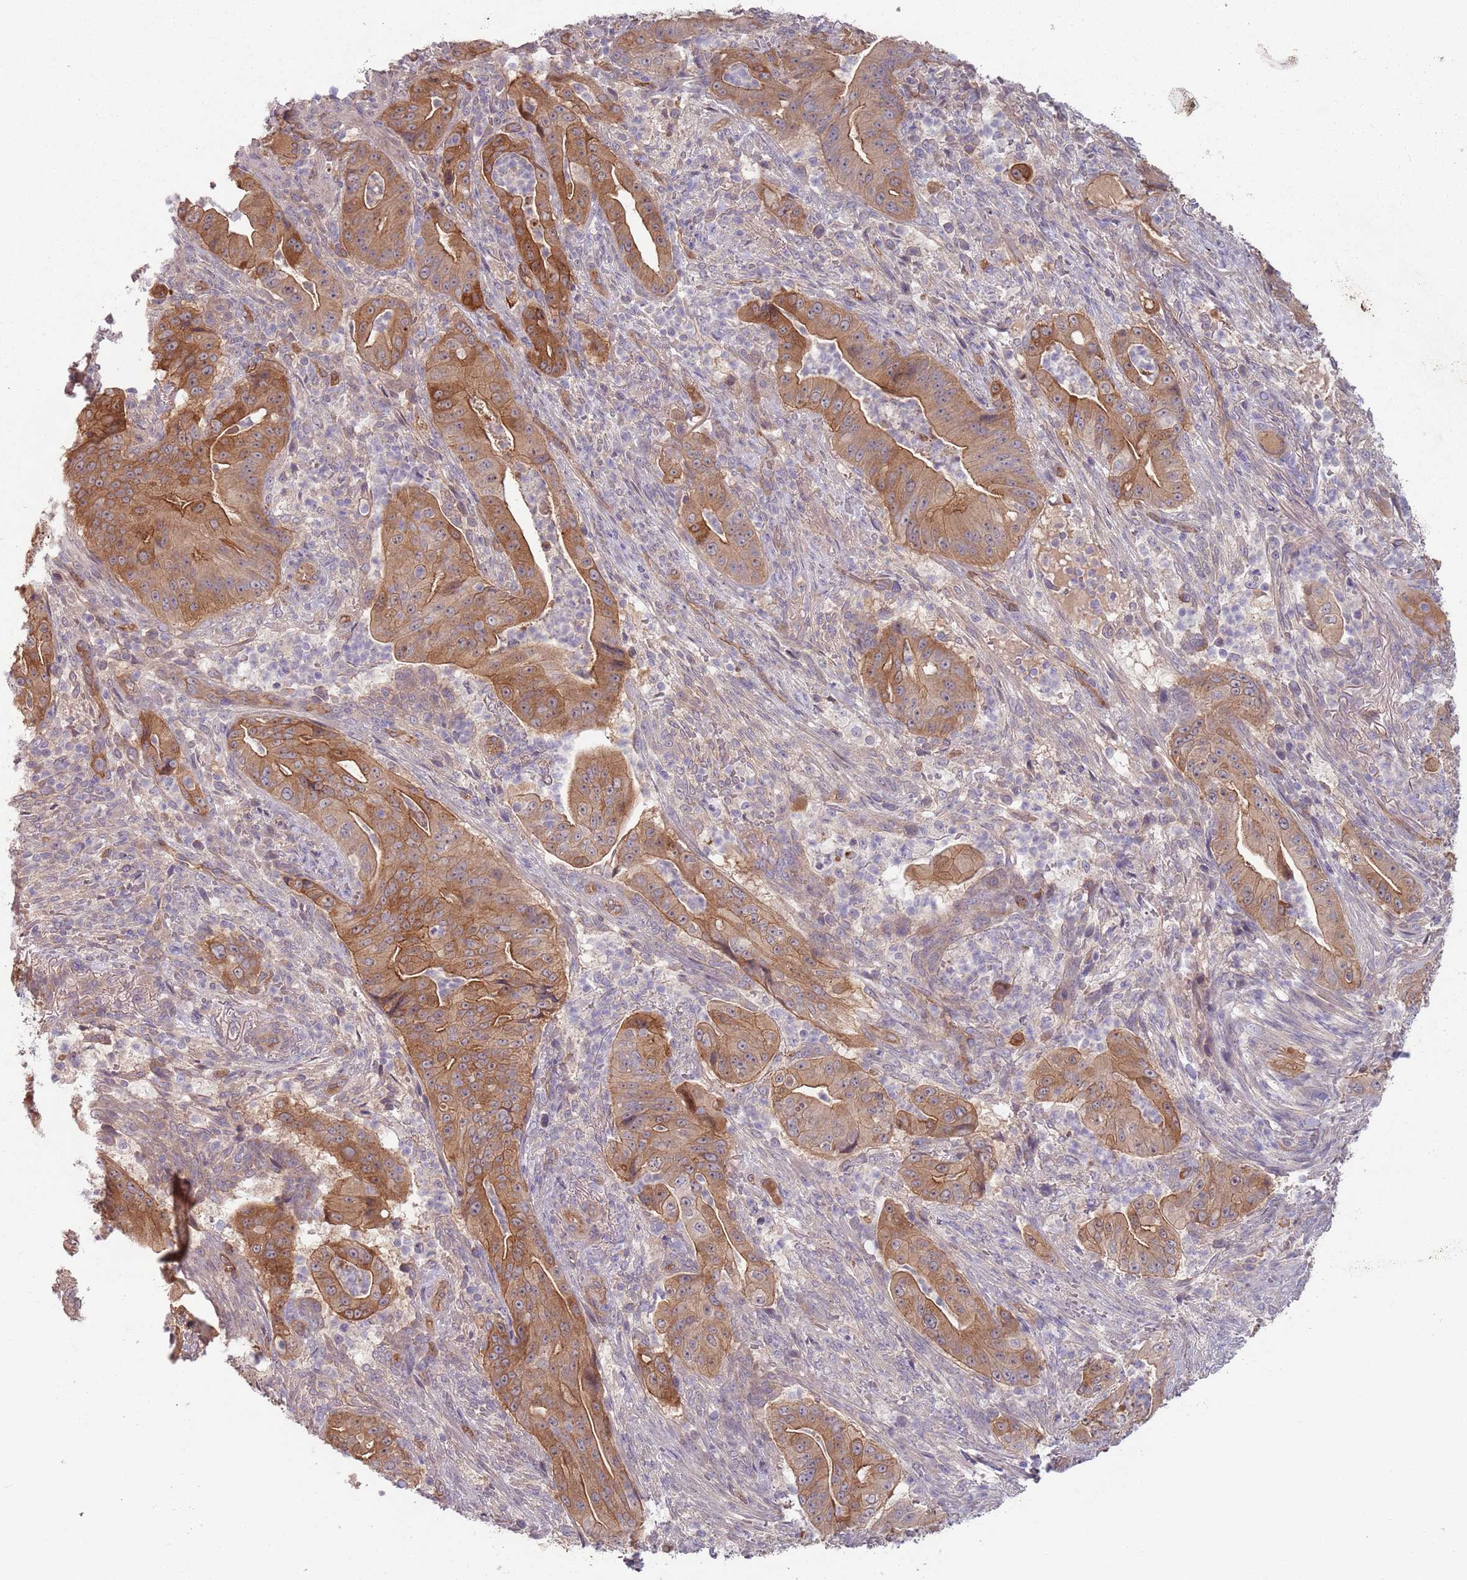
{"staining": {"intensity": "moderate", "quantity": ">75%", "location": "cytoplasmic/membranous"}, "tissue": "pancreatic cancer", "cell_type": "Tumor cells", "image_type": "cancer", "snomed": [{"axis": "morphology", "description": "Adenocarcinoma, NOS"}, {"axis": "topography", "description": "Pancreas"}], "caption": "Pancreatic cancer (adenocarcinoma) stained with a brown dye displays moderate cytoplasmic/membranous positive expression in about >75% of tumor cells.", "gene": "SAV1", "patient": {"sex": "male", "age": 71}}